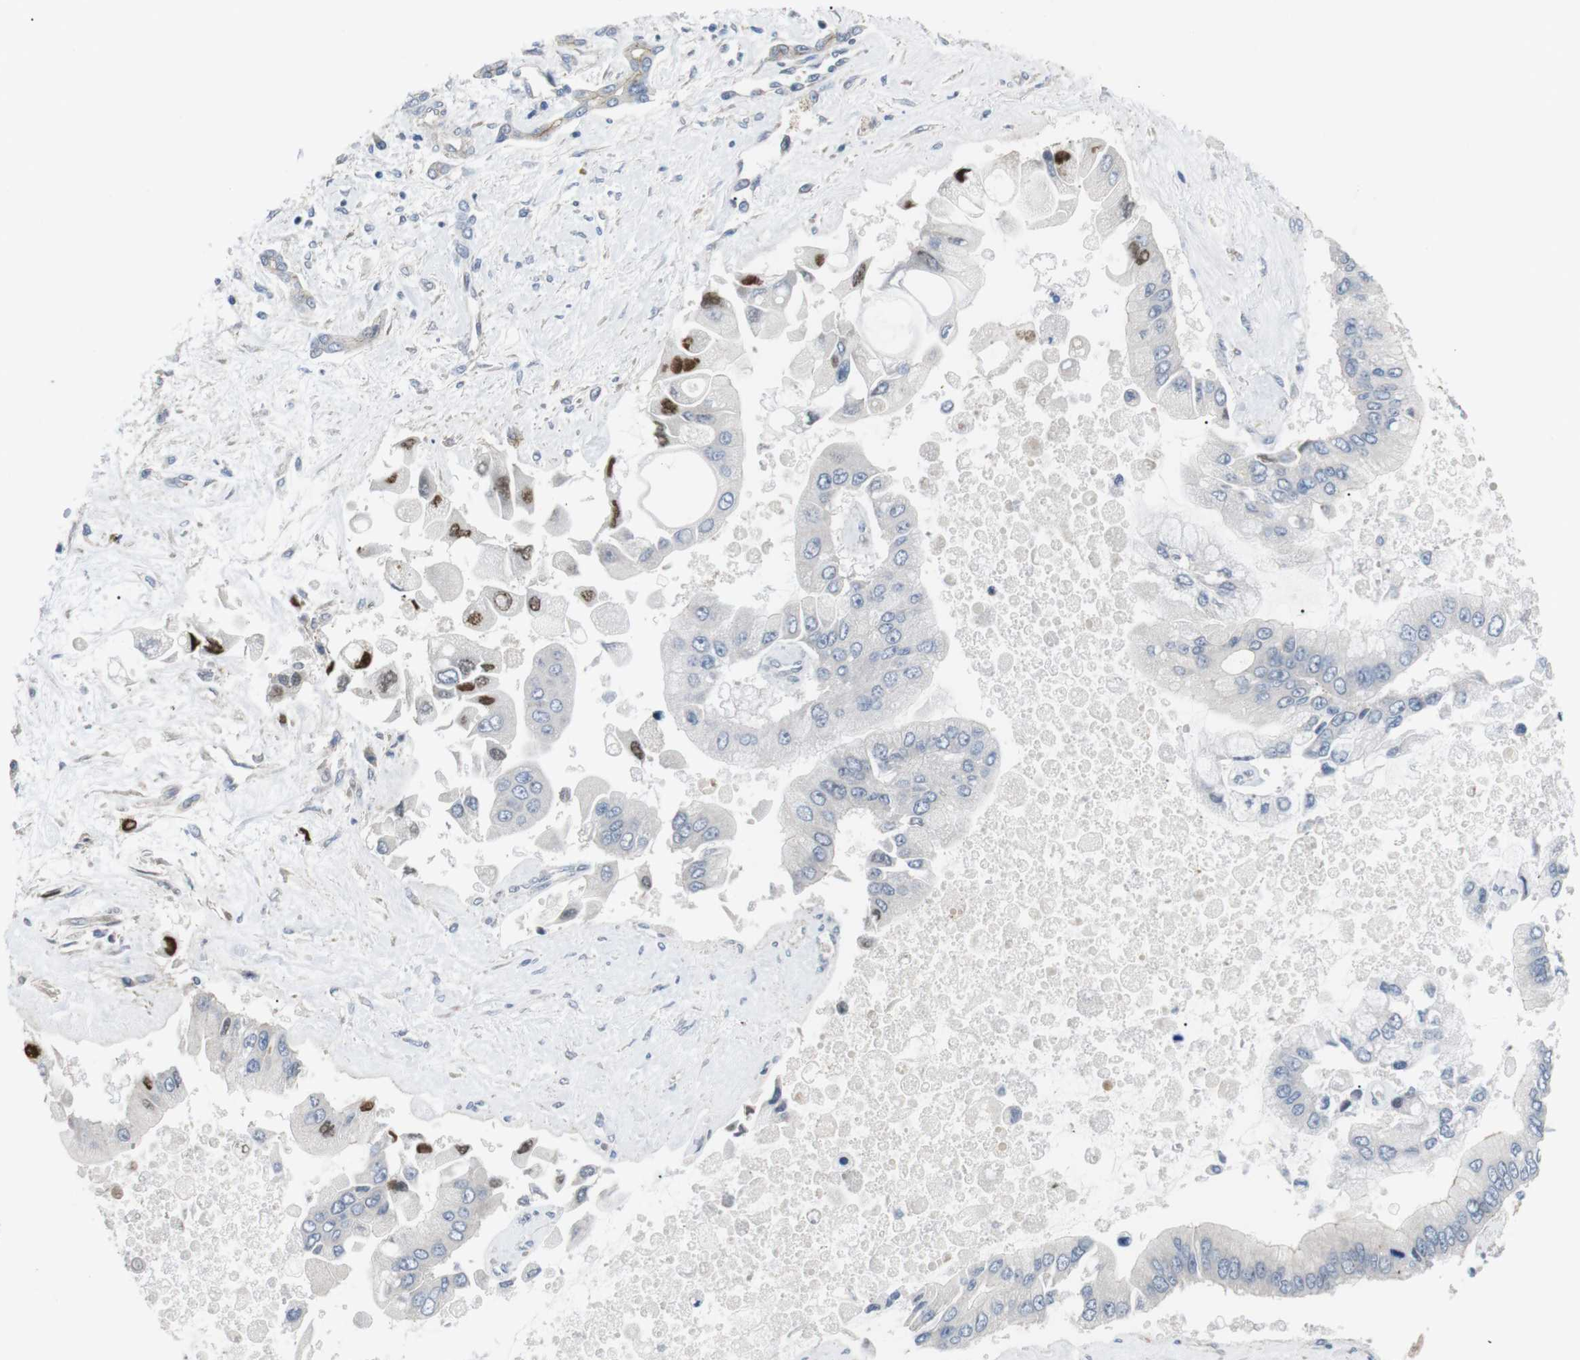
{"staining": {"intensity": "strong", "quantity": "<25%", "location": "nuclear"}, "tissue": "liver cancer", "cell_type": "Tumor cells", "image_type": "cancer", "snomed": [{"axis": "morphology", "description": "Cholangiocarcinoma"}, {"axis": "topography", "description": "Liver"}], "caption": "A brown stain highlights strong nuclear expression of a protein in liver cancer (cholangiocarcinoma) tumor cells.", "gene": "NECTIN1", "patient": {"sex": "male", "age": 50}}